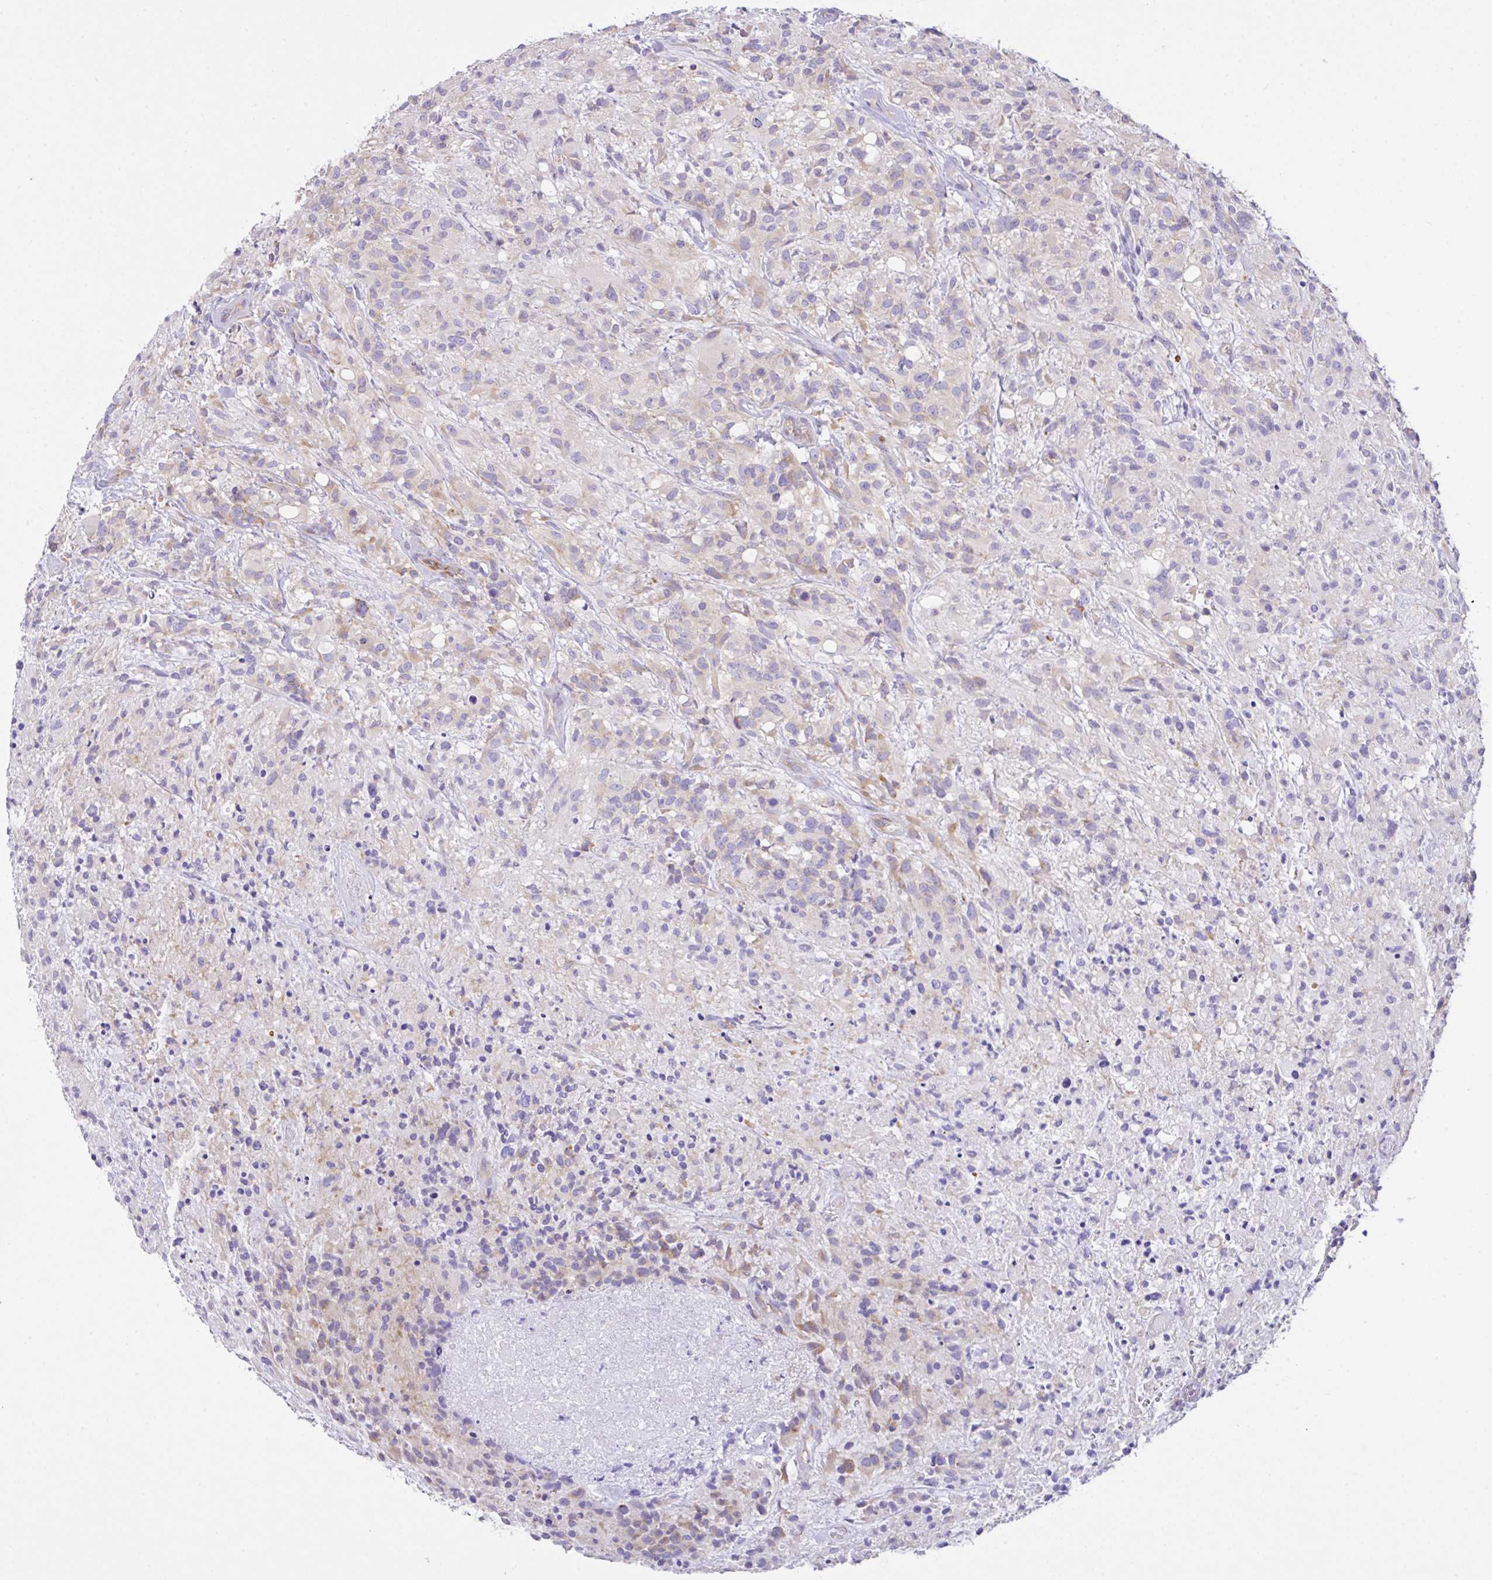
{"staining": {"intensity": "weak", "quantity": "<25%", "location": "cytoplasmic/membranous"}, "tissue": "glioma", "cell_type": "Tumor cells", "image_type": "cancer", "snomed": [{"axis": "morphology", "description": "Glioma, malignant, High grade"}, {"axis": "topography", "description": "Brain"}], "caption": "DAB (3,3'-diaminobenzidine) immunohistochemical staining of glioma shows no significant positivity in tumor cells.", "gene": "GFPT2", "patient": {"sex": "female", "age": 67}}